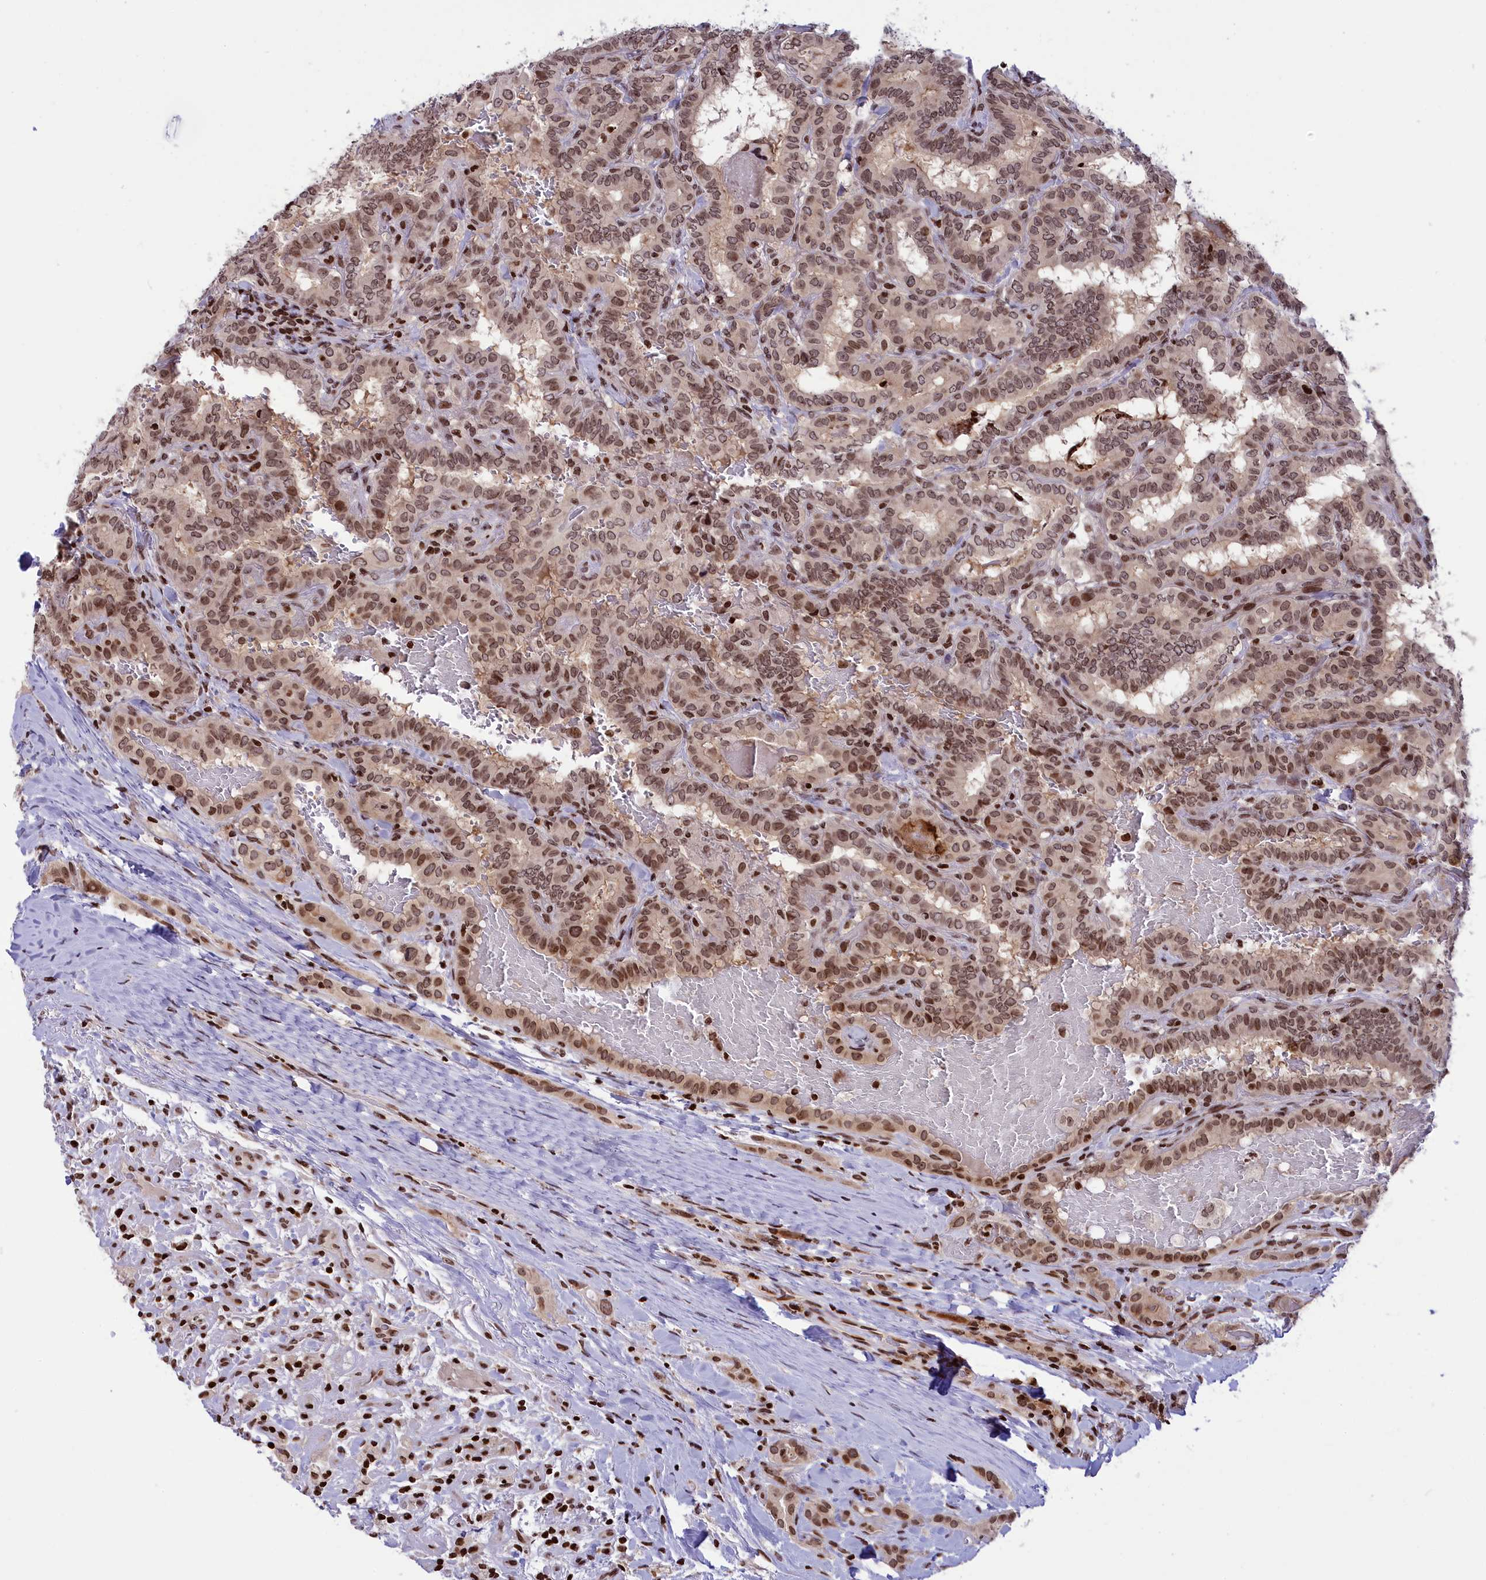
{"staining": {"intensity": "moderate", "quantity": ">75%", "location": "nuclear"}, "tissue": "thyroid cancer", "cell_type": "Tumor cells", "image_type": "cancer", "snomed": [{"axis": "morphology", "description": "Papillary adenocarcinoma, NOS"}, {"axis": "topography", "description": "Thyroid gland"}], "caption": "Immunohistochemical staining of human thyroid papillary adenocarcinoma shows medium levels of moderate nuclear staining in about >75% of tumor cells. The staining was performed using DAB, with brown indicating positive protein expression. Nuclei are stained blue with hematoxylin.", "gene": "TET2", "patient": {"sex": "female", "age": 72}}